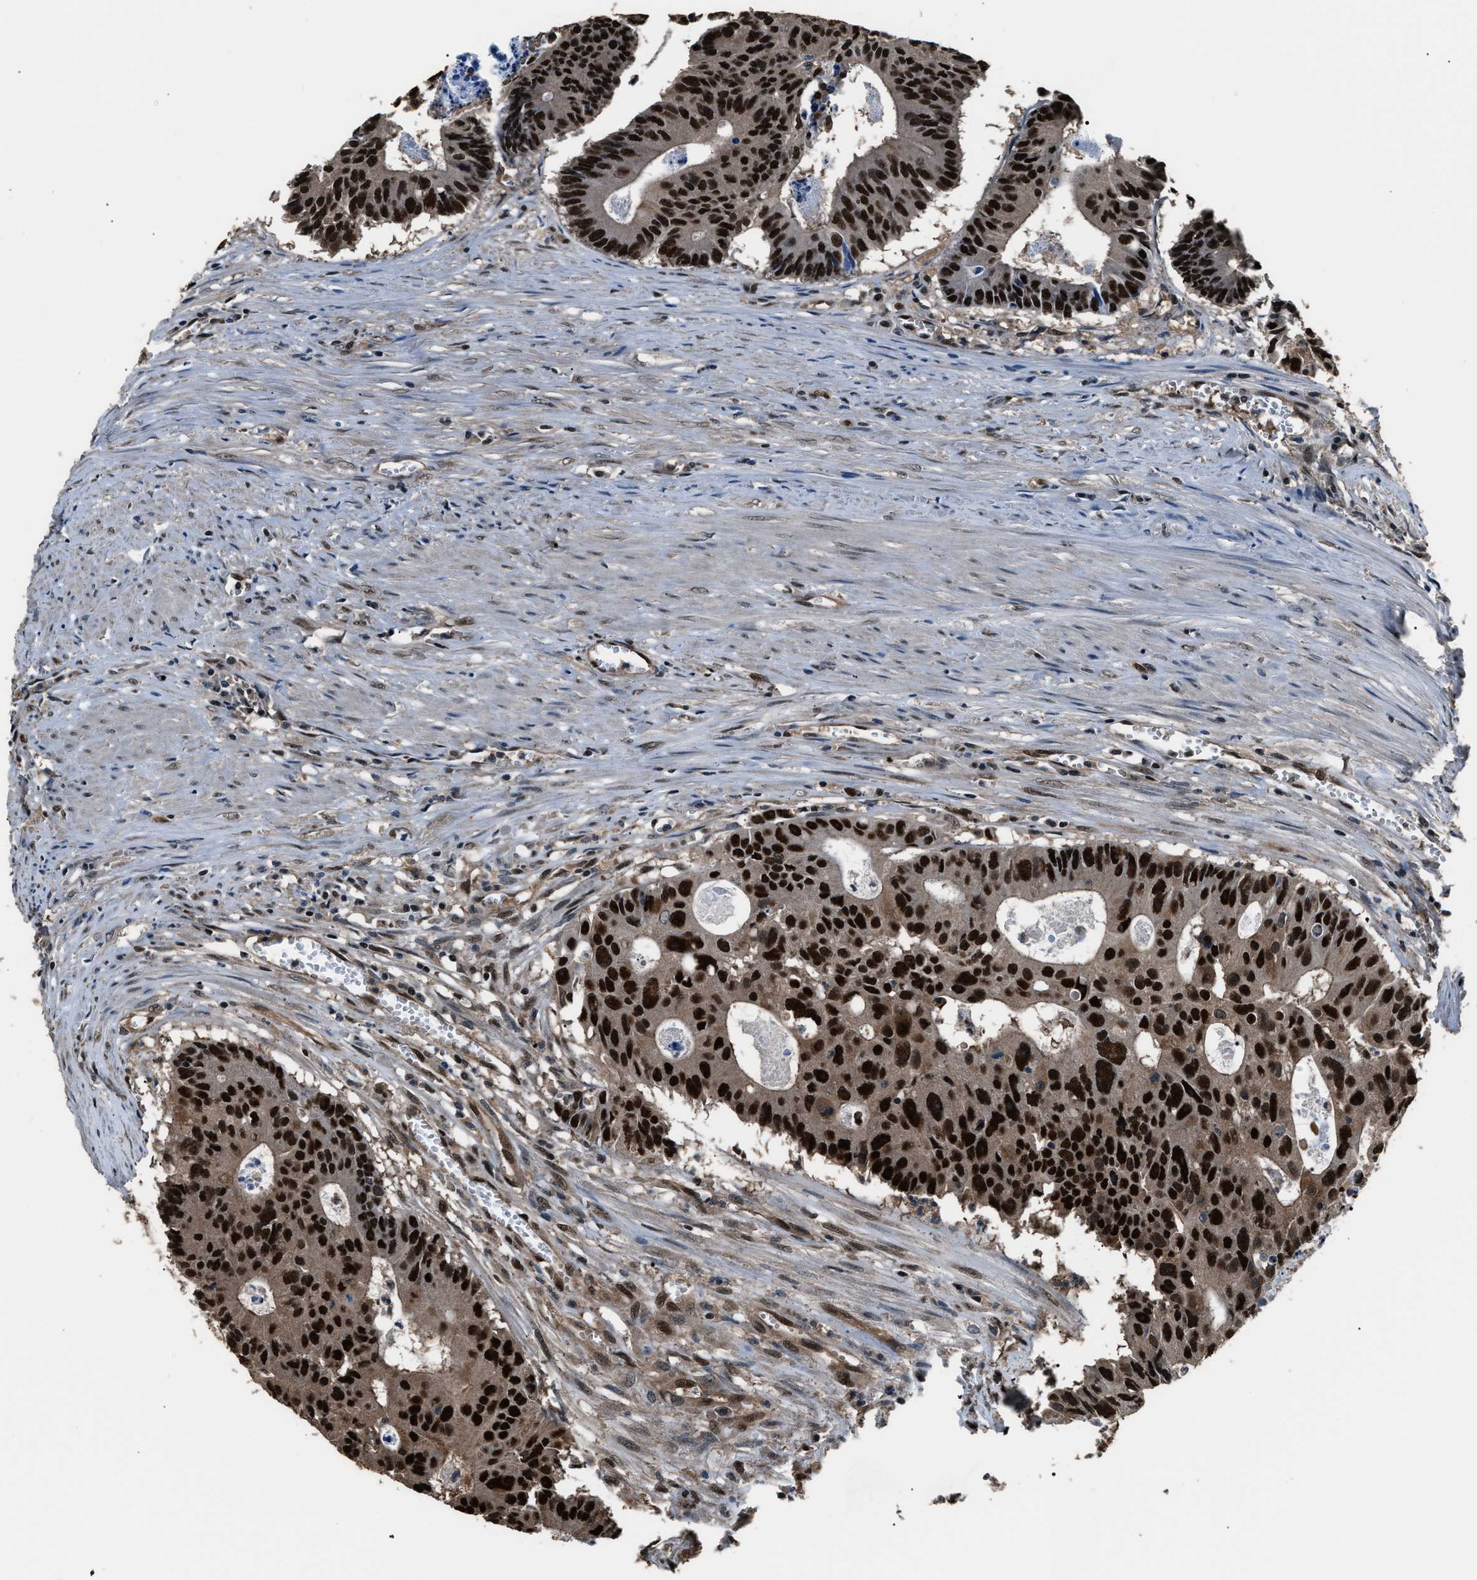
{"staining": {"intensity": "strong", "quantity": ">75%", "location": "nuclear"}, "tissue": "colorectal cancer", "cell_type": "Tumor cells", "image_type": "cancer", "snomed": [{"axis": "morphology", "description": "Adenocarcinoma, NOS"}, {"axis": "topography", "description": "Colon"}], "caption": "Protein expression analysis of human colorectal cancer (adenocarcinoma) reveals strong nuclear positivity in about >75% of tumor cells.", "gene": "DFFA", "patient": {"sex": "male", "age": 87}}